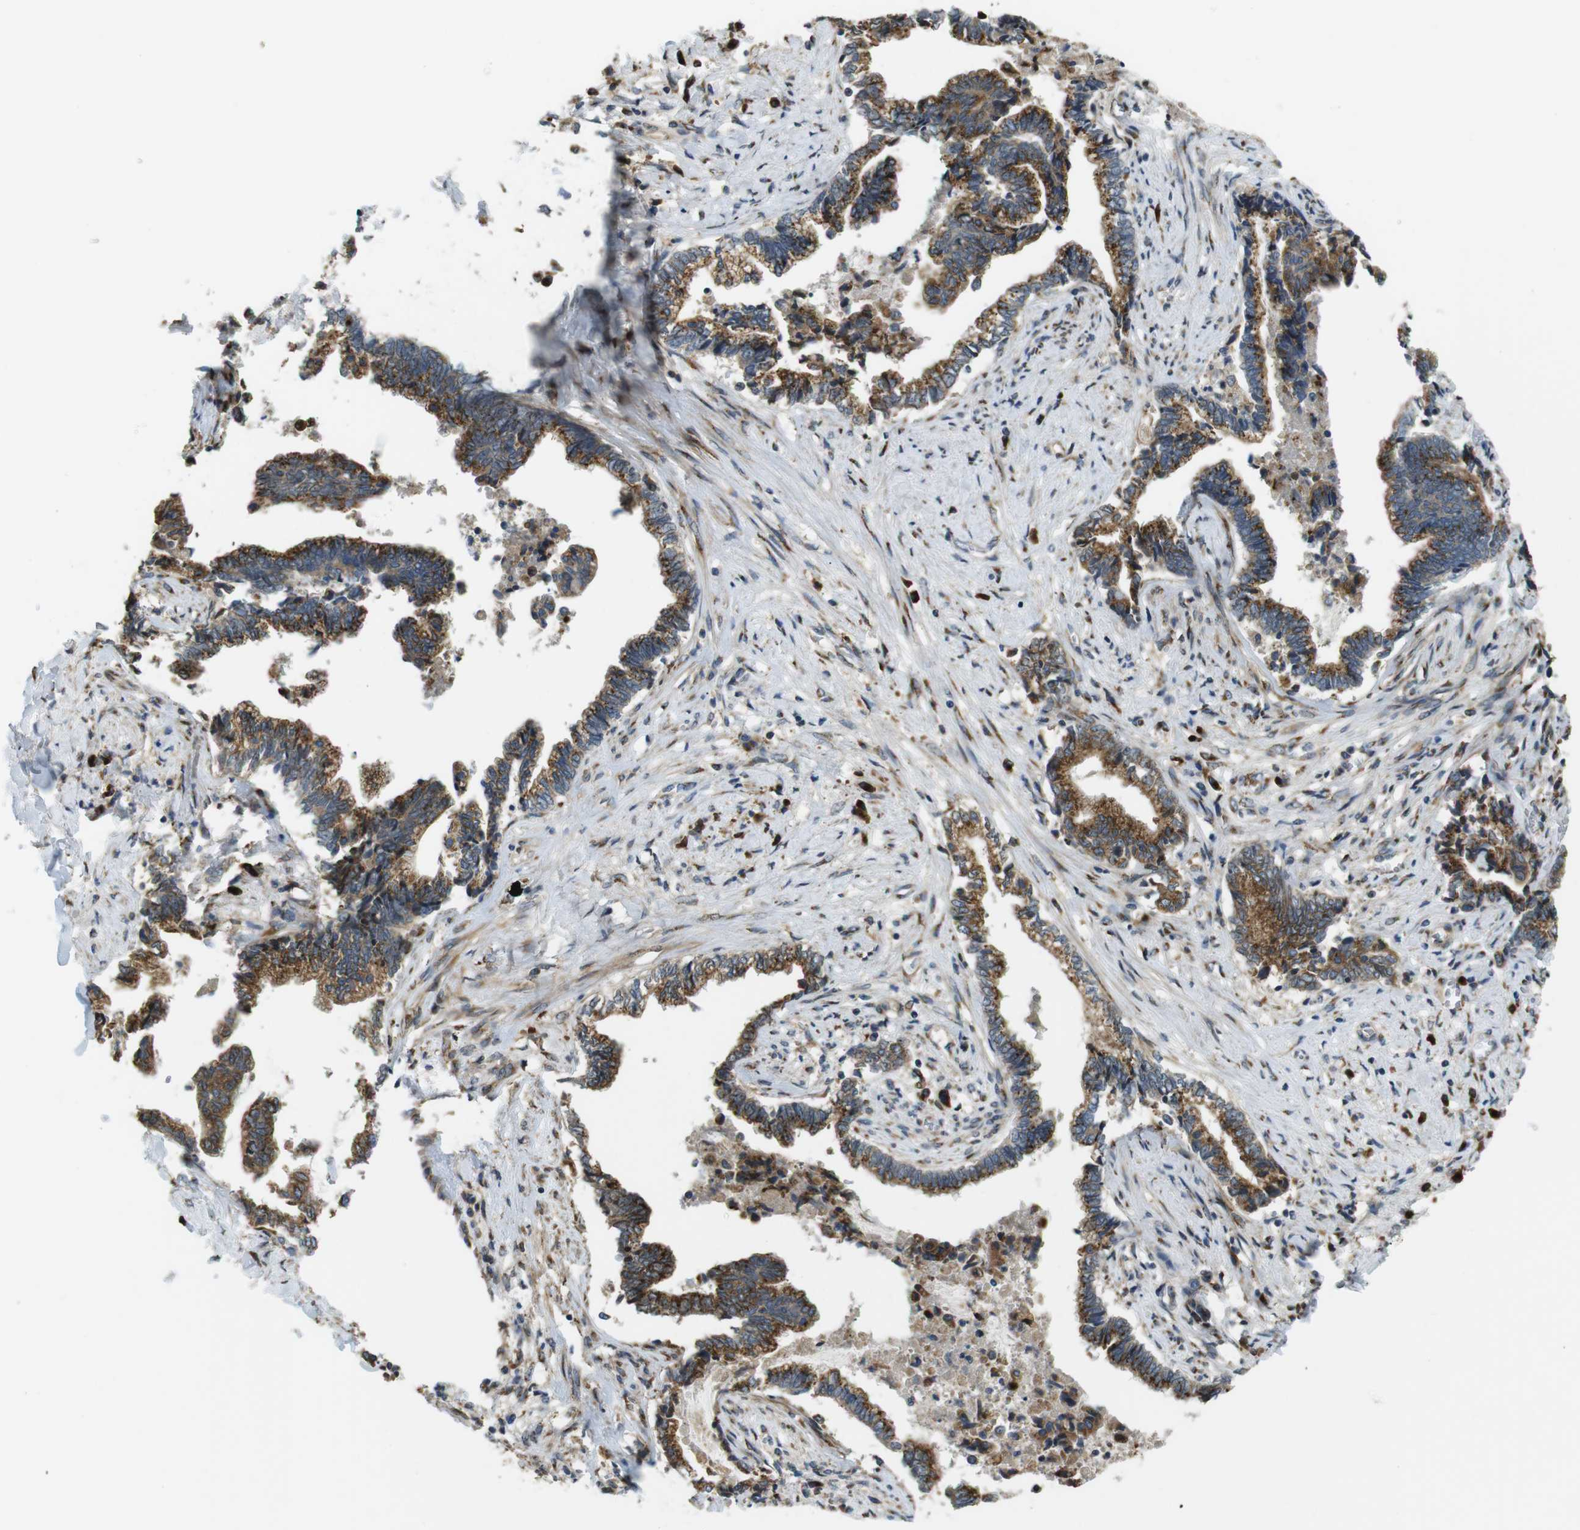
{"staining": {"intensity": "strong", "quantity": ">75%", "location": "cytoplasmic/membranous"}, "tissue": "liver cancer", "cell_type": "Tumor cells", "image_type": "cancer", "snomed": [{"axis": "morphology", "description": "Cholangiocarcinoma"}, {"axis": "topography", "description": "Liver"}], "caption": "This histopathology image reveals immunohistochemistry (IHC) staining of liver cancer, with high strong cytoplasmic/membranous staining in approximately >75% of tumor cells.", "gene": "TMEM143", "patient": {"sex": "male", "age": 57}}